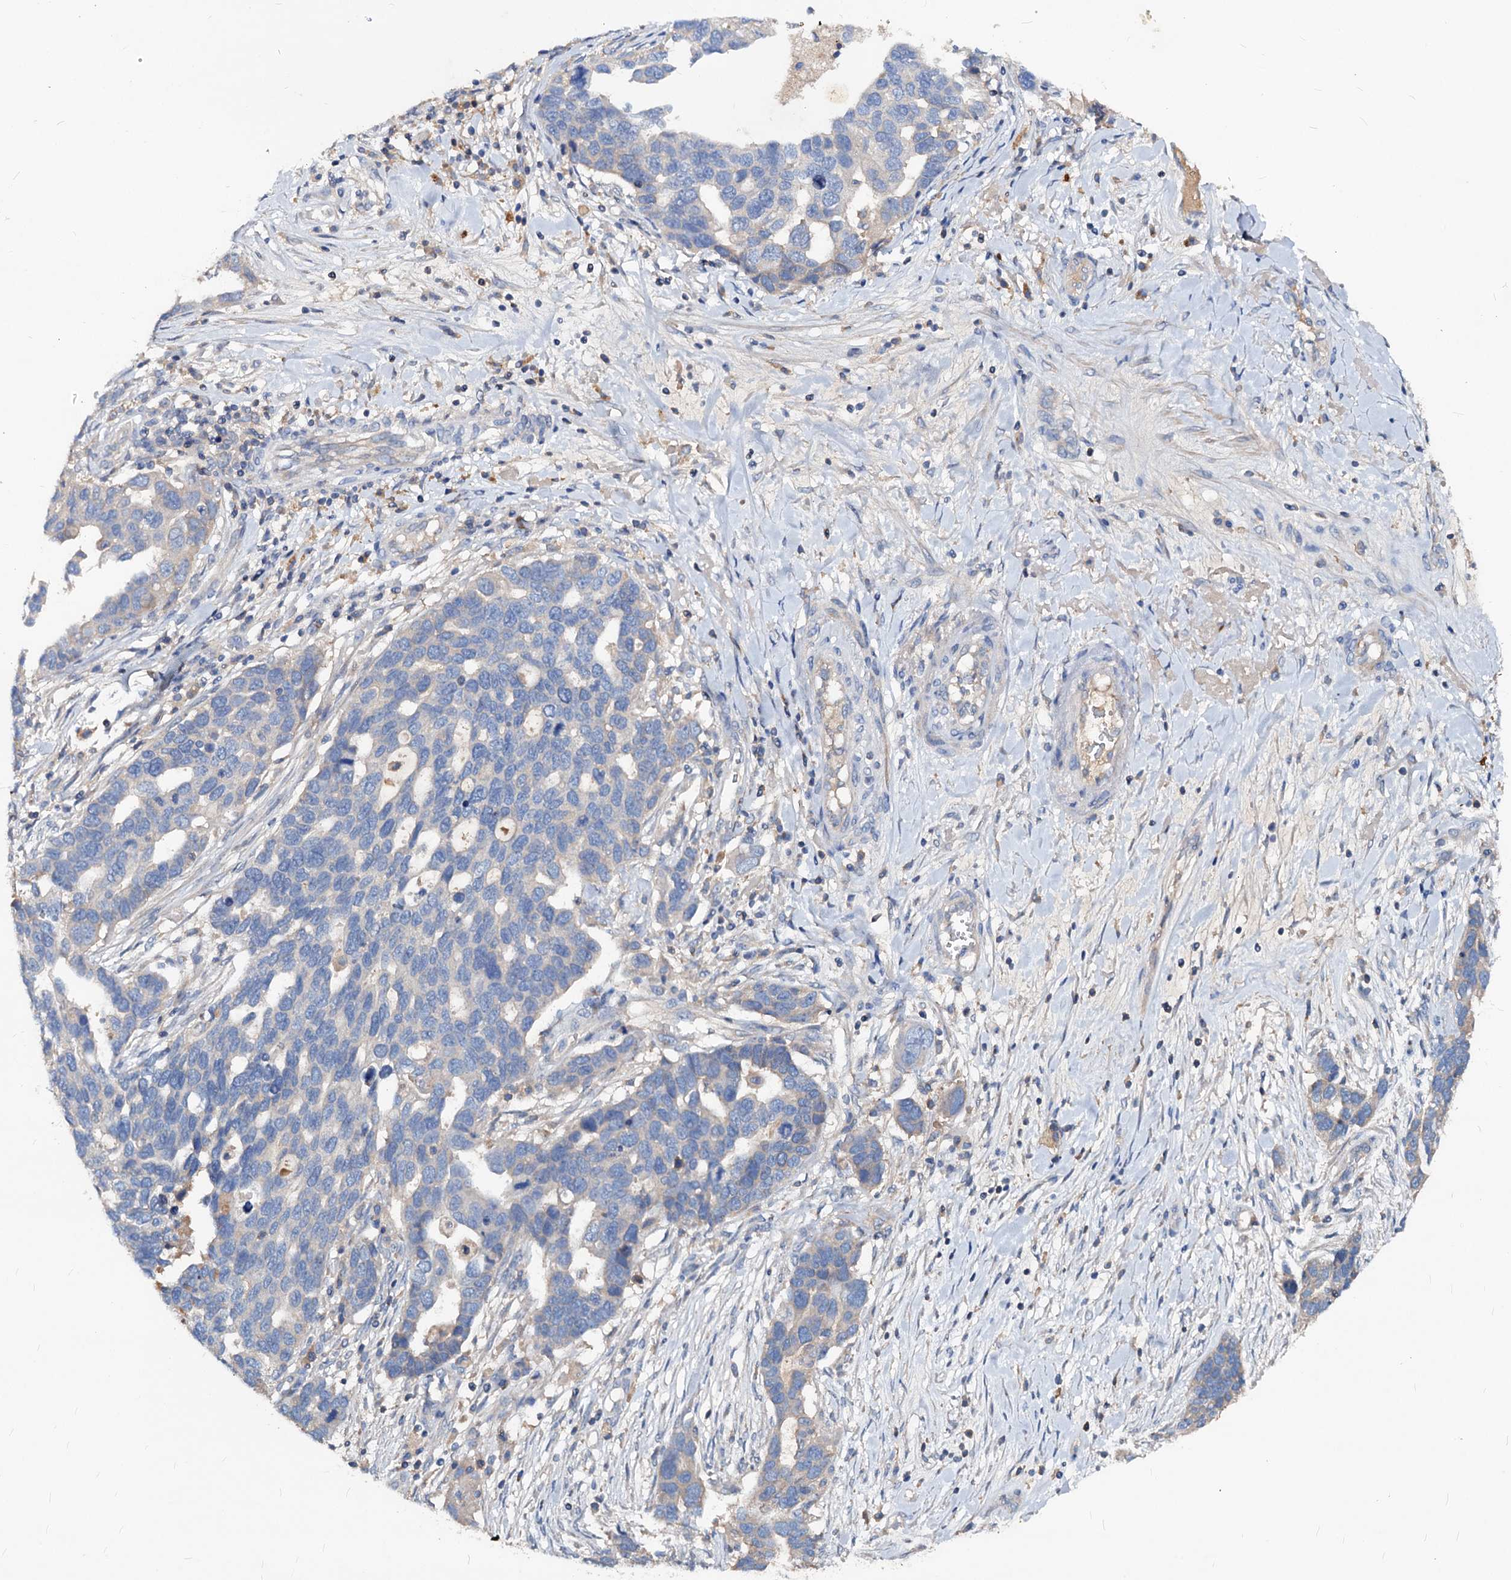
{"staining": {"intensity": "negative", "quantity": "none", "location": "none"}, "tissue": "ovarian cancer", "cell_type": "Tumor cells", "image_type": "cancer", "snomed": [{"axis": "morphology", "description": "Cystadenocarcinoma, serous, NOS"}, {"axis": "topography", "description": "Ovary"}], "caption": "Ovarian cancer (serous cystadenocarcinoma) was stained to show a protein in brown. There is no significant positivity in tumor cells.", "gene": "ACY3", "patient": {"sex": "female", "age": 54}}